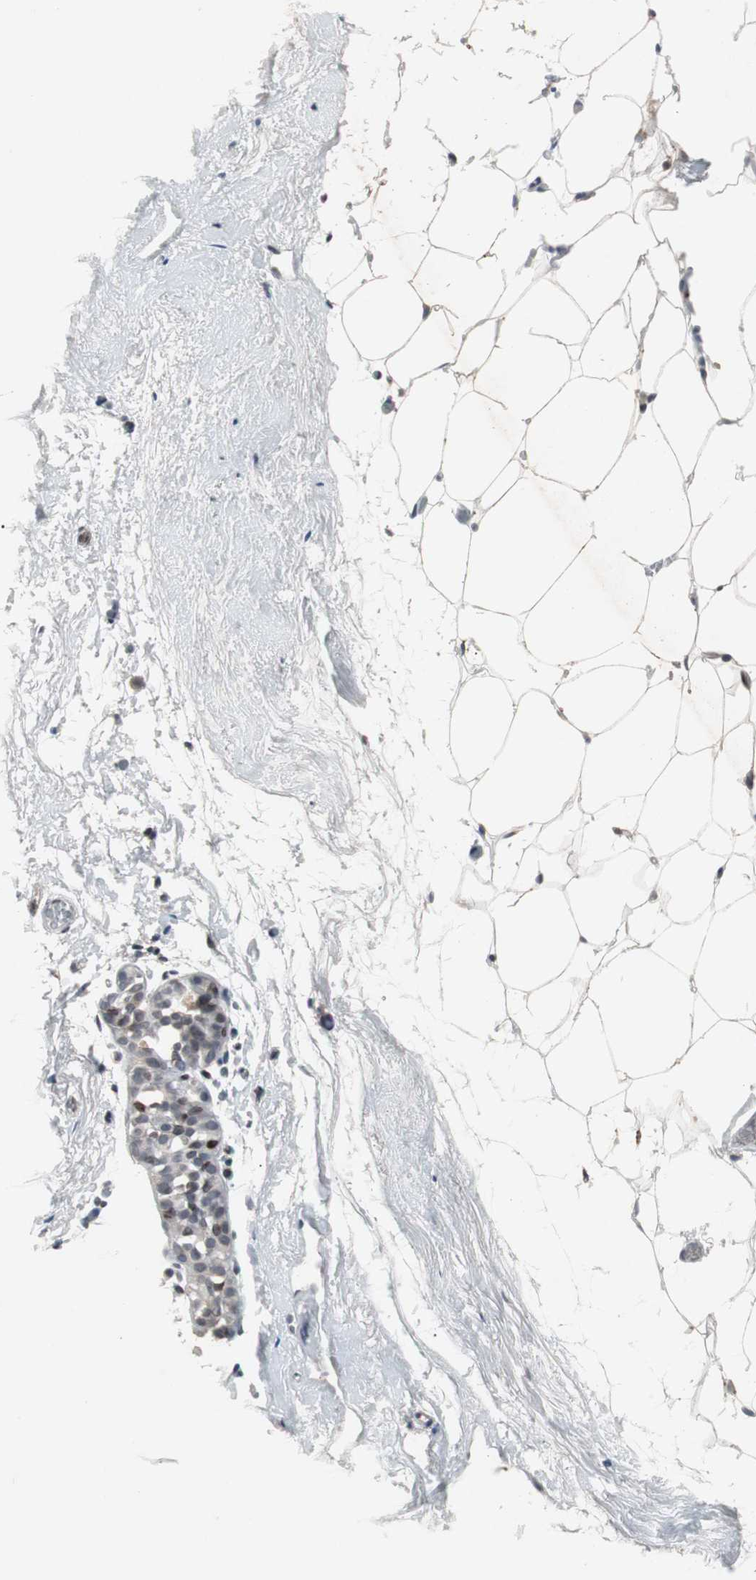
{"staining": {"intensity": "negative", "quantity": "none", "location": "none"}, "tissue": "breast", "cell_type": "Adipocytes", "image_type": "normal", "snomed": [{"axis": "morphology", "description": "Normal tissue, NOS"}, {"axis": "topography", "description": "Breast"}], "caption": "Histopathology image shows no protein expression in adipocytes of unremarkable breast.", "gene": "ZNF396", "patient": {"sex": "female", "age": 75}}